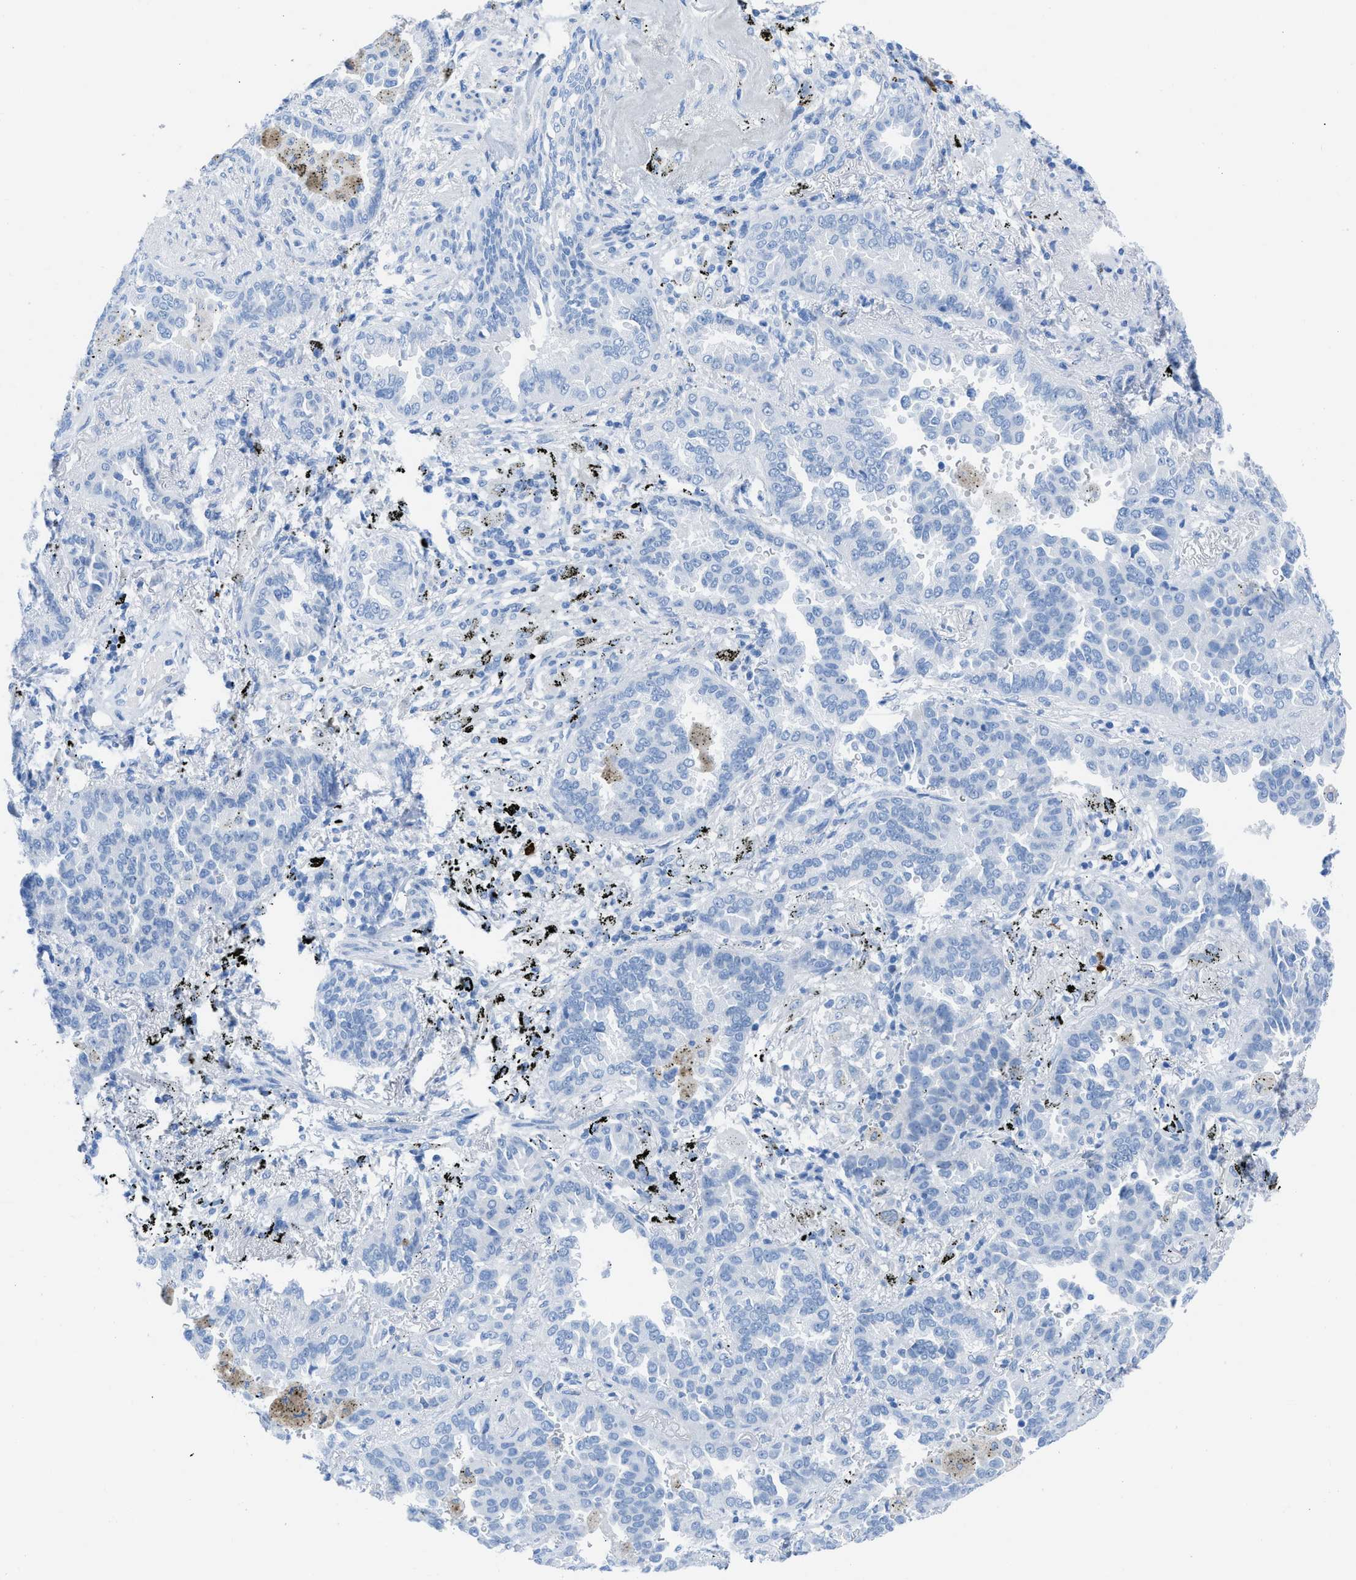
{"staining": {"intensity": "negative", "quantity": "none", "location": "none"}, "tissue": "lung cancer", "cell_type": "Tumor cells", "image_type": "cancer", "snomed": [{"axis": "morphology", "description": "Normal tissue, NOS"}, {"axis": "morphology", "description": "Adenocarcinoma, NOS"}, {"axis": "topography", "description": "Lung"}], "caption": "Protein analysis of adenocarcinoma (lung) shows no significant staining in tumor cells.", "gene": "TCL1A", "patient": {"sex": "male", "age": 59}}